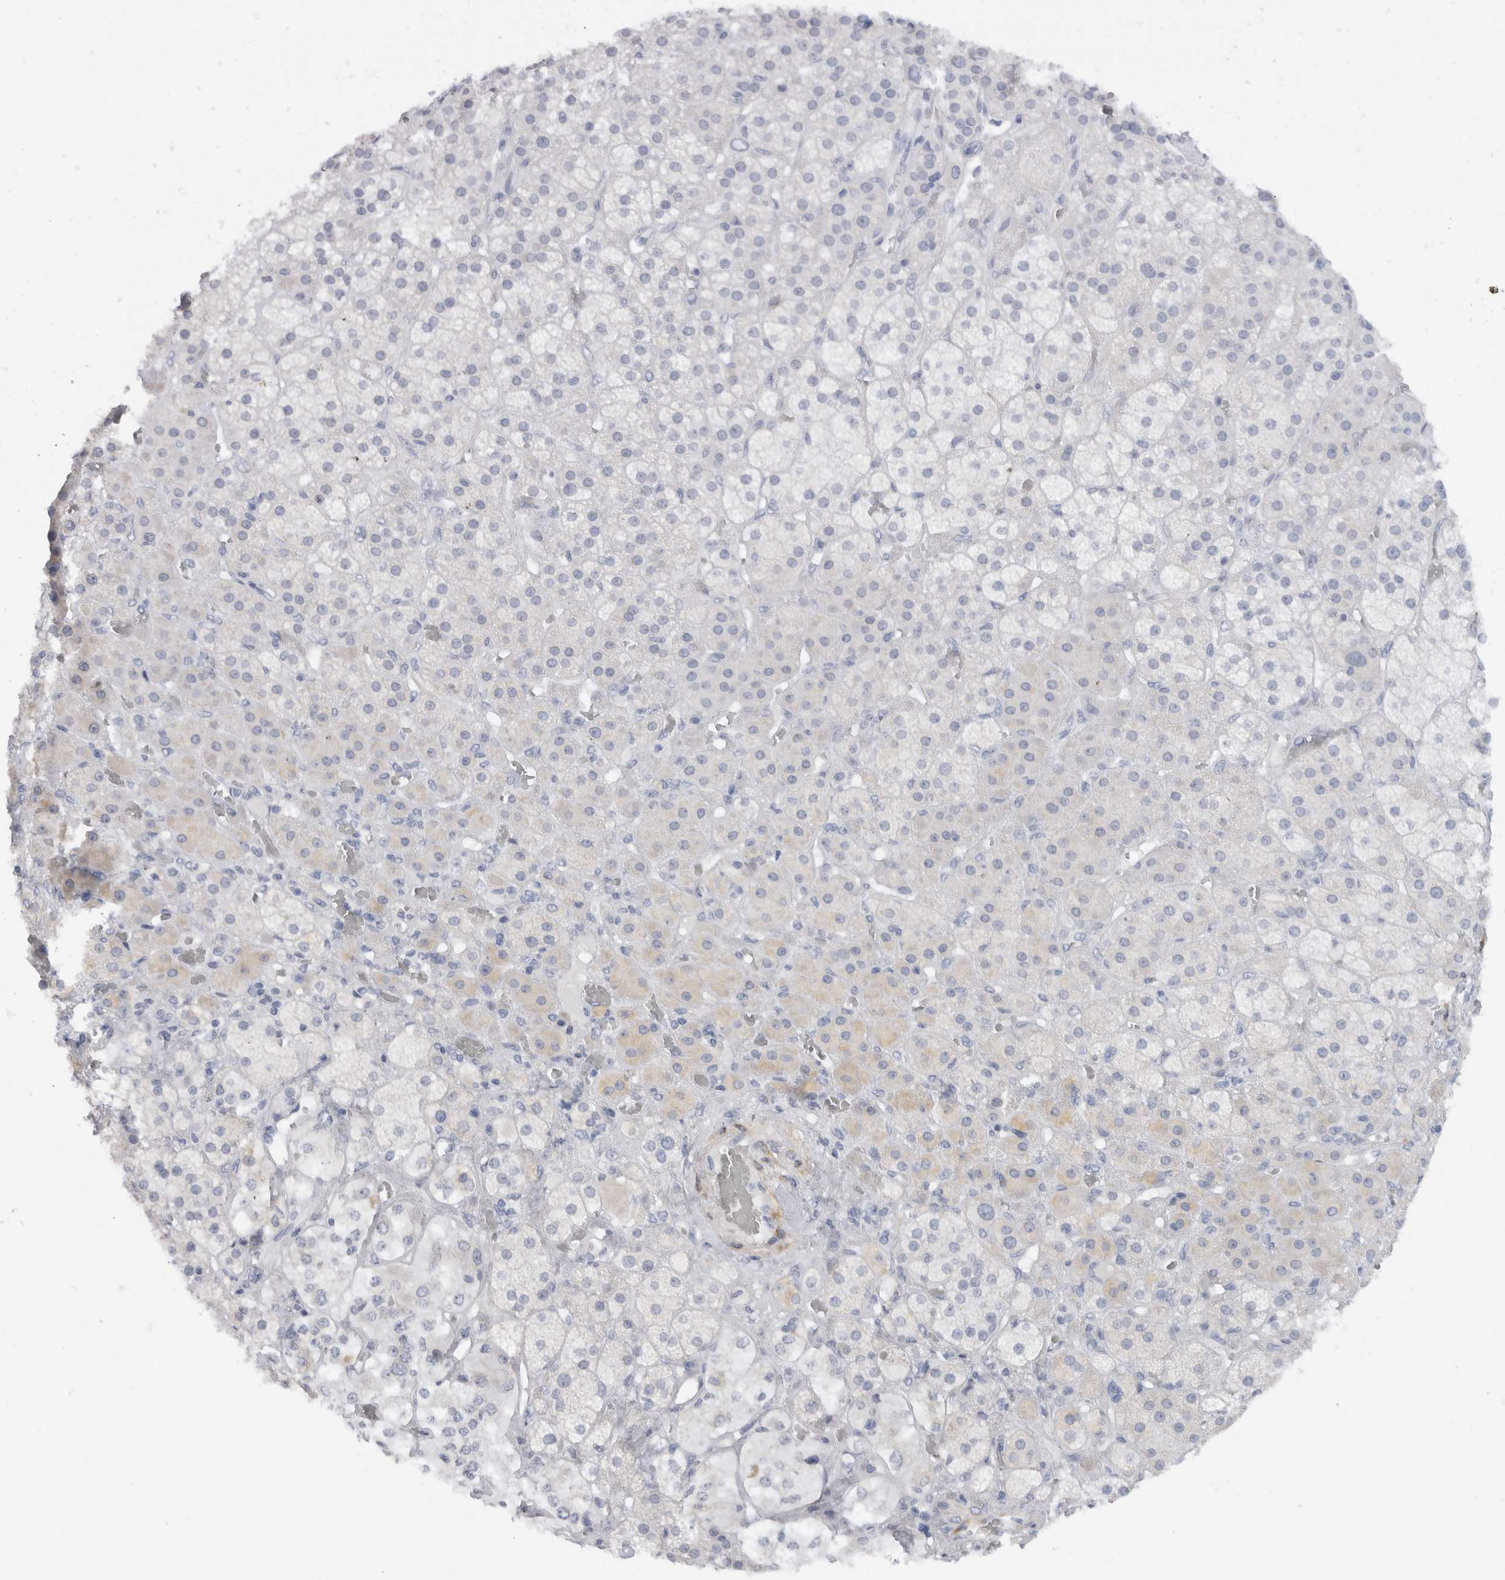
{"staining": {"intensity": "negative", "quantity": "none", "location": "none"}, "tissue": "adrenal gland", "cell_type": "Glandular cells", "image_type": "normal", "snomed": [{"axis": "morphology", "description": "Normal tissue, NOS"}, {"axis": "topography", "description": "Adrenal gland"}], "caption": "An immunohistochemistry micrograph of unremarkable adrenal gland is shown. There is no staining in glandular cells of adrenal gland.", "gene": "C9orf50", "patient": {"sex": "male", "age": 57}}